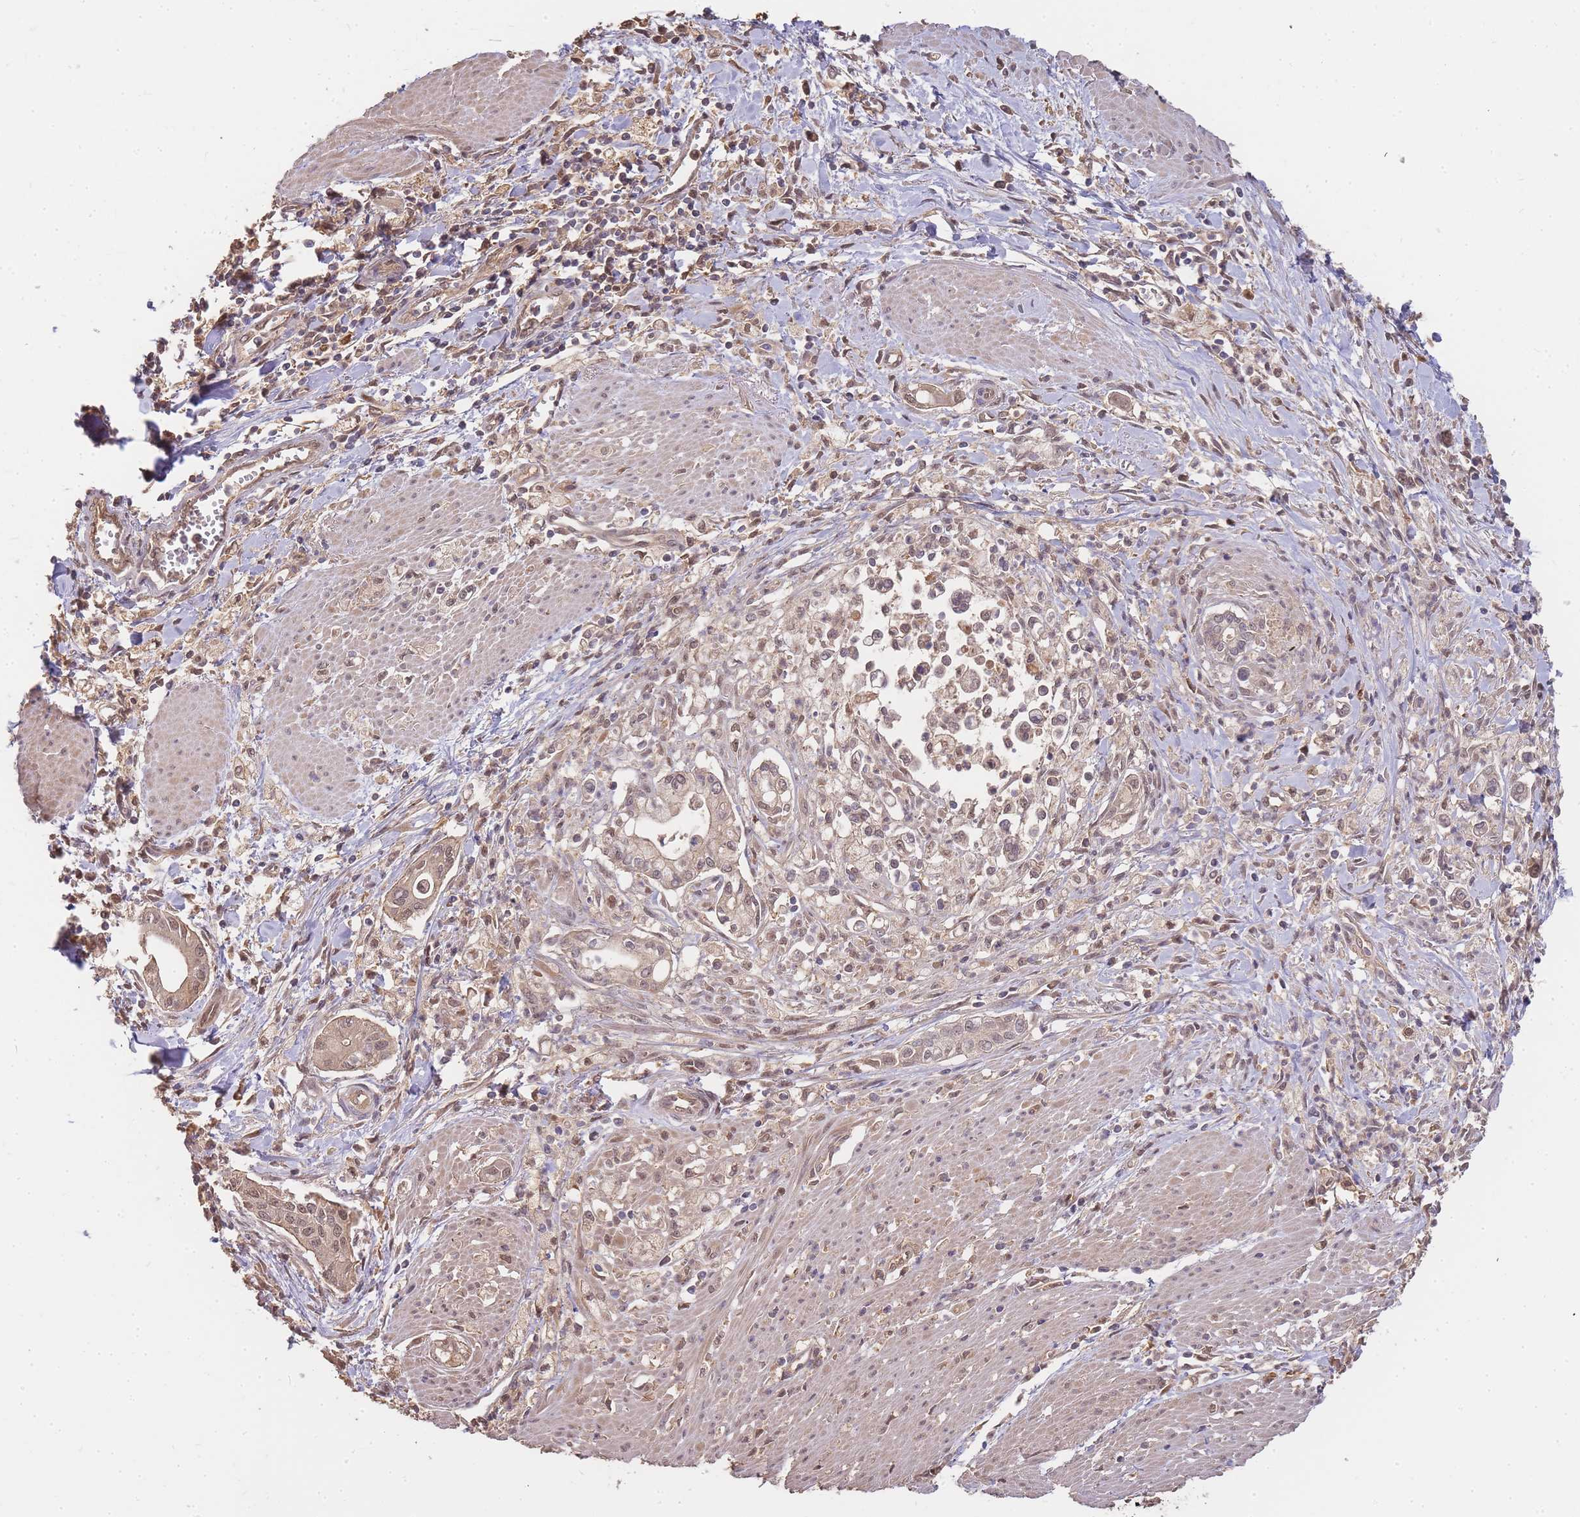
{"staining": {"intensity": "weak", "quantity": ">75%", "location": "cytoplasmic/membranous,nuclear"}, "tissue": "pancreatic cancer", "cell_type": "Tumor cells", "image_type": "cancer", "snomed": [{"axis": "morphology", "description": "Adenocarcinoma, NOS"}, {"axis": "topography", "description": "Pancreas"}], "caption": "Immunohistochemical staining of pancreatic adenocarcinoma displays weak cytoplasmic/membranous and nuclear protein expression in approximately >75% of tumor cells. (IHC, brightfield microscopy, high magnification).", "gene": "CDKN2AIPNL", "patient": {"sex": "male", "age": 78}}